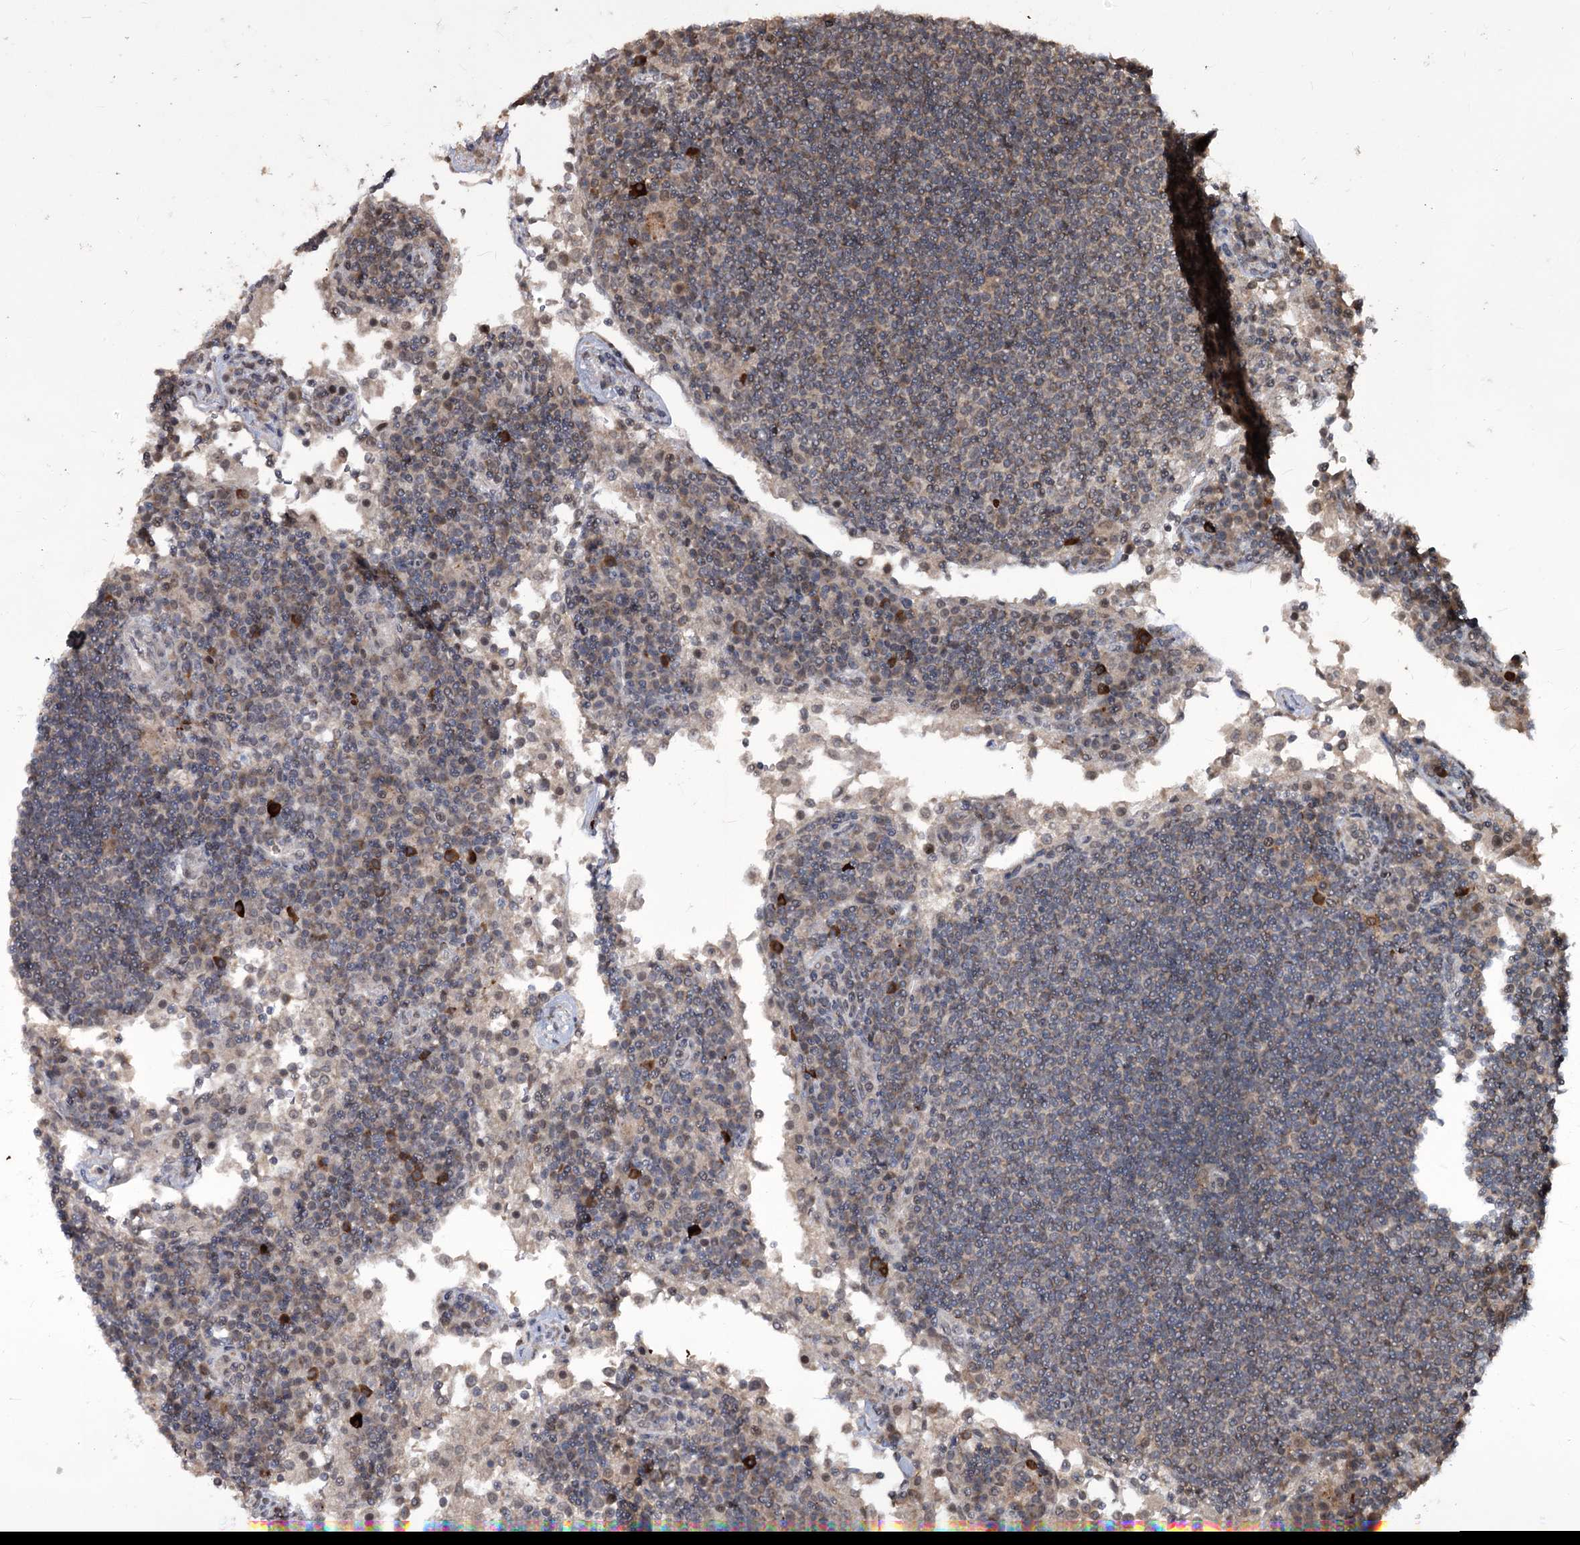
{"staining": {"intensity": "weak", "quantity": "25%-75%", "location": "cytoplasmic/membranous"}, "tissue": "lymph node", "cell_type": "Germinal center cells", "image_type": "normal", "snomed": [{"axis": "morphology", "description": "Normal tissue, NOS"}, {"axis": "topography", "description": "Lymph node"}], "caption": "Immunohistochemical staining of benign lymph node exhibits 25%-75% levels of weak cytoplasmic/membranous protein positivity in about 25%-75% of germinal center cells.", "gene": "FAM53B", "patient": {"sex": "female", "age": 53}}